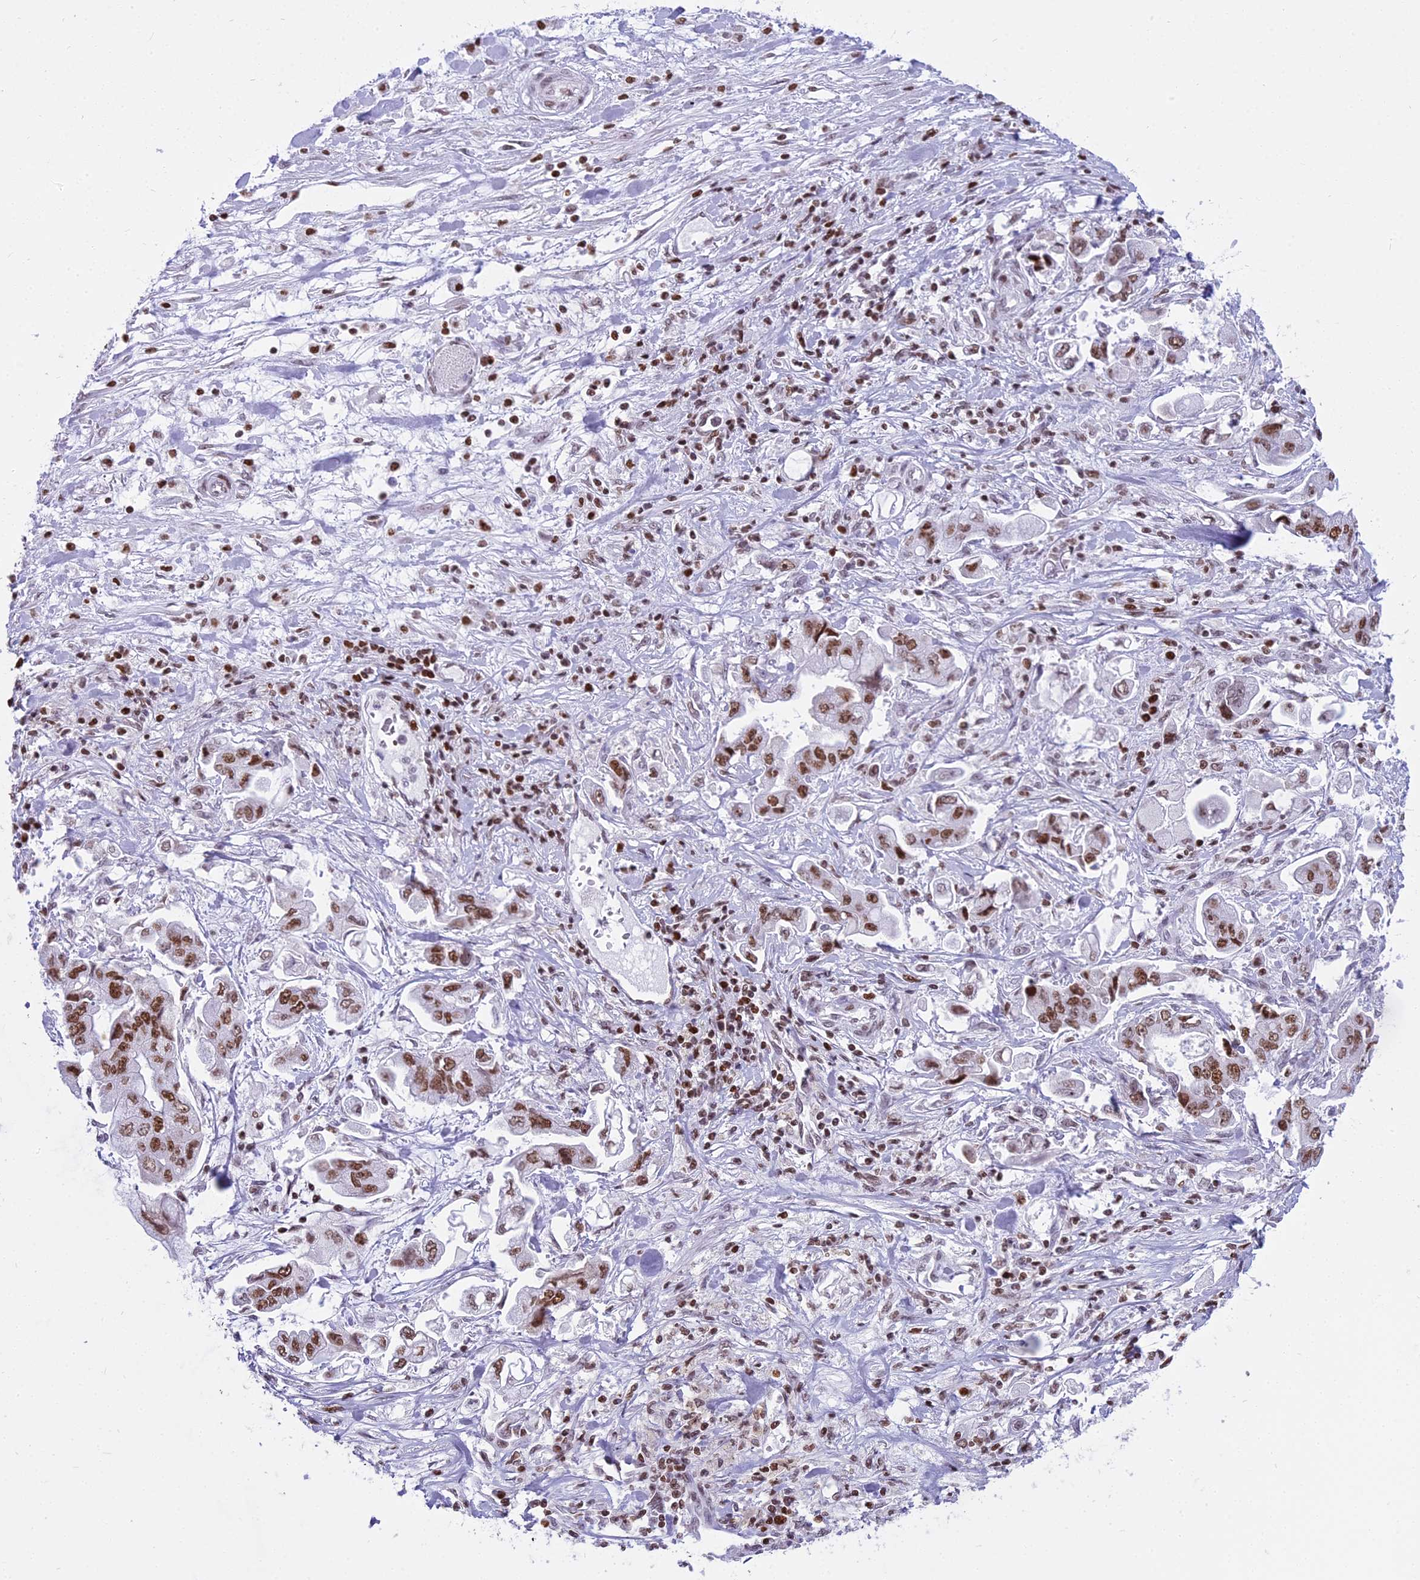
{"staining": {"intensity": "moderate", "quantity": ">75%", "location": "nuclear"}, "tissue": "stomach cancer", "cell_type": "Tumor cells", "image_type": "cancer", "snomed": [{"axis": "morphology", "description": "Adenocarcinoma, NOS"}, {"axis": "topography", "description": "Stomach"}], "caption": "Stomach adenocarcinoma was stained to show a protein in brown. There is medium levels of moderate nuclear staining in approximately >75% of tumor cells. Nuclei are stained in blue.", "gene": "PARP1", "patient": {"sex": "male", "age": 62}}